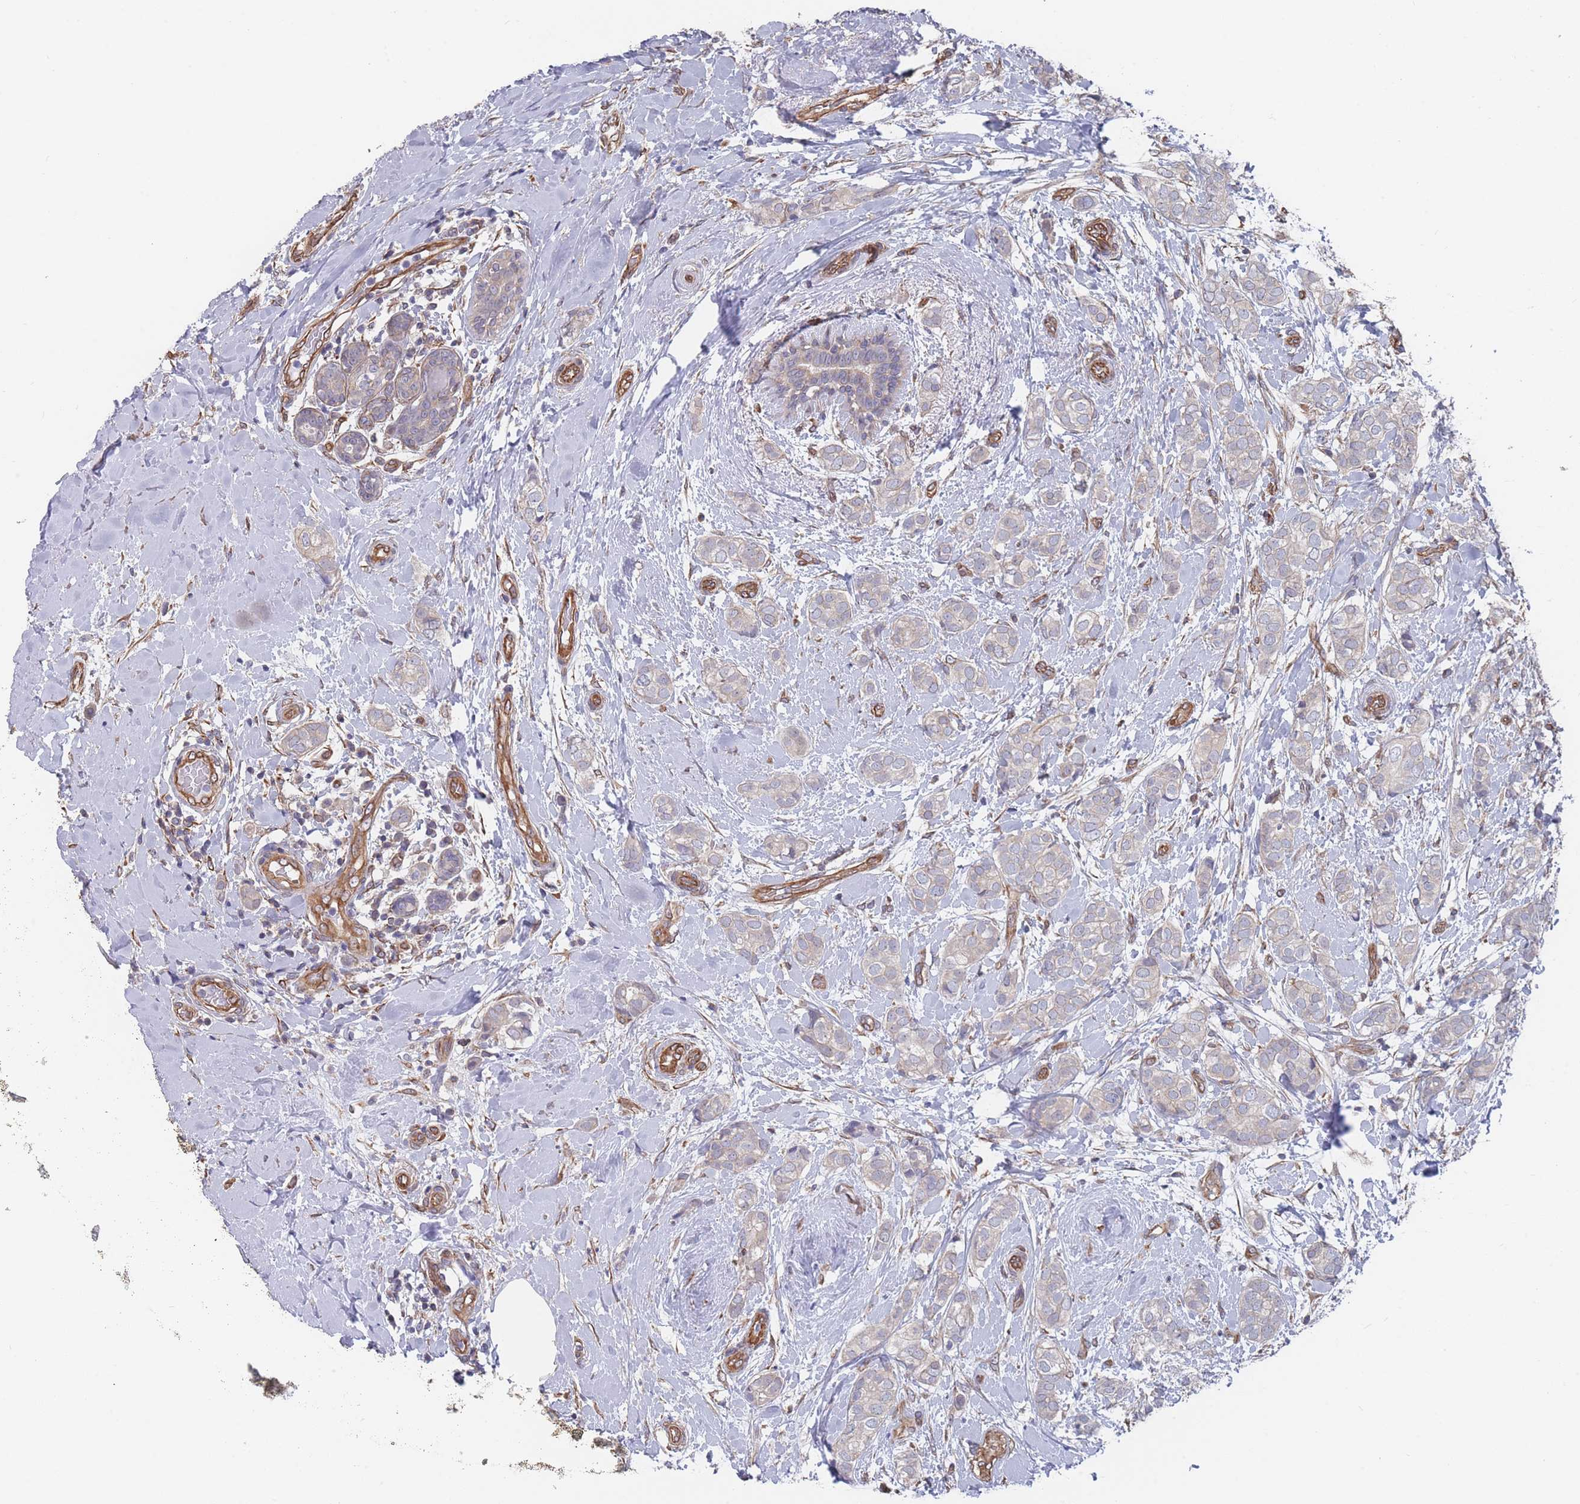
{"staining": {"intensity": "negative", "quantity": "none", "location": "none"}, "tissue": "breast cancer", "cell_type": "Tumor cells", "image_type": "cancer", "snomed": [{"axis": "morphology", "description": "Duct carcinoma"}, {"axis": "topography", "description": "Breast"}], "caption": "Immunohistochemical staining of invasive ductal carcinoma (breast) demonstrates no significant staining in tumor cells.", "gene": "SLC1A6", "patient": {"sex": "female", "age": 73}}